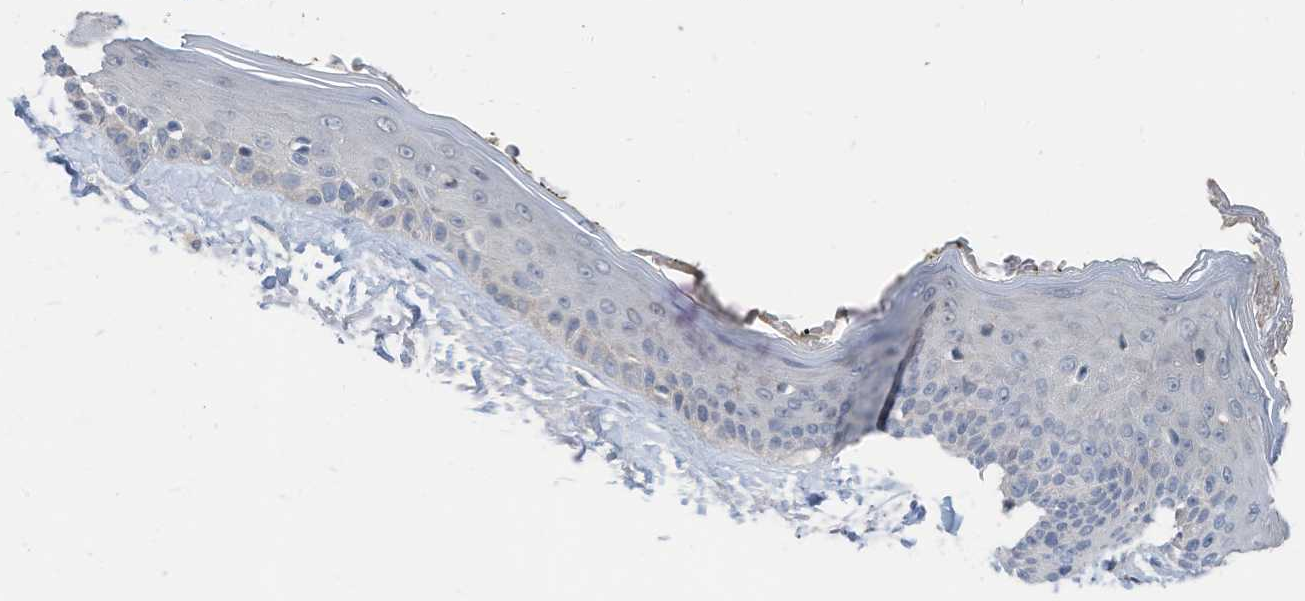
{"staining": {"intensity": "weak", "quantity": "25%-75%", "location": "cytoplasmic/membranous"}, "tissue": "skin", "cell_type": "Fibroblasts", "image_type": "normal", "snomed": [{"axis": "morphology", "description": "Normal tissue, NOS"}, {"axis": "topography", "description": "Skin"}, {"axis": "topography", "description": "Skeletal muscle"}], "caption": "Protein staining reveals weak cytoplasmic/membranous staining in about 25%-75% of fibroblasts in unremarkable skin.", "gene": "LDAH", "patient": {"sex": "male", "age": 83}}